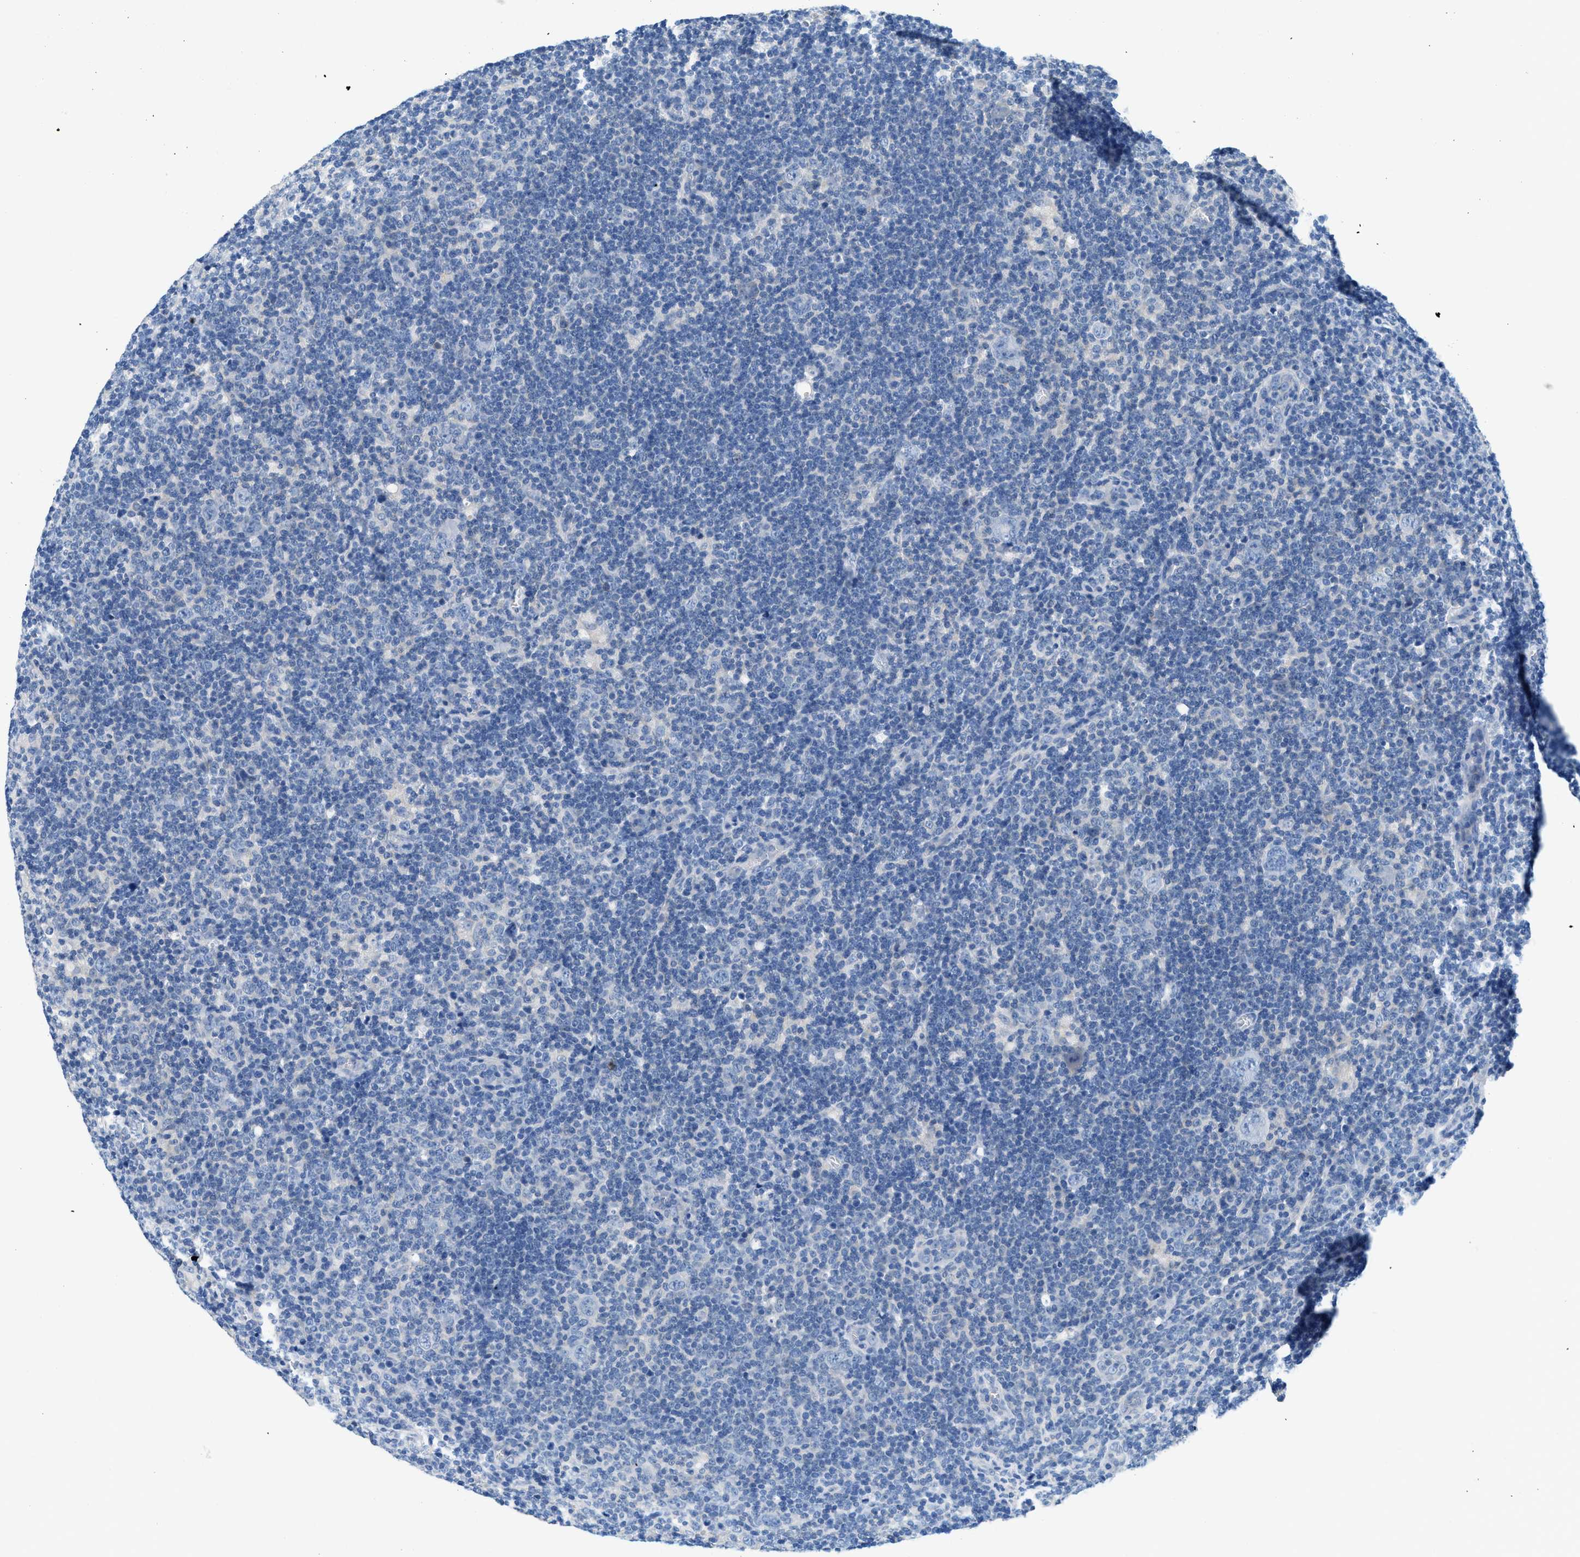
{"staining": {"intensity": "negative", "quantity": "none", "location": "none"}, "tissue": "lymphoma", "cell_type": "Tumor cells", "image_type": "cancer", "snomed": [{"axis": "morphology", "description": "Hodgkin's disease, NOS"}, {"axis": "topography", "description": "Lymph node"}], "caption": "Immunohistochemistry of Hodgkin's disease demonstrates no expression in tumor cells.", "gene": "BPGM", "patient": {"sex": "female", "age": 57}}